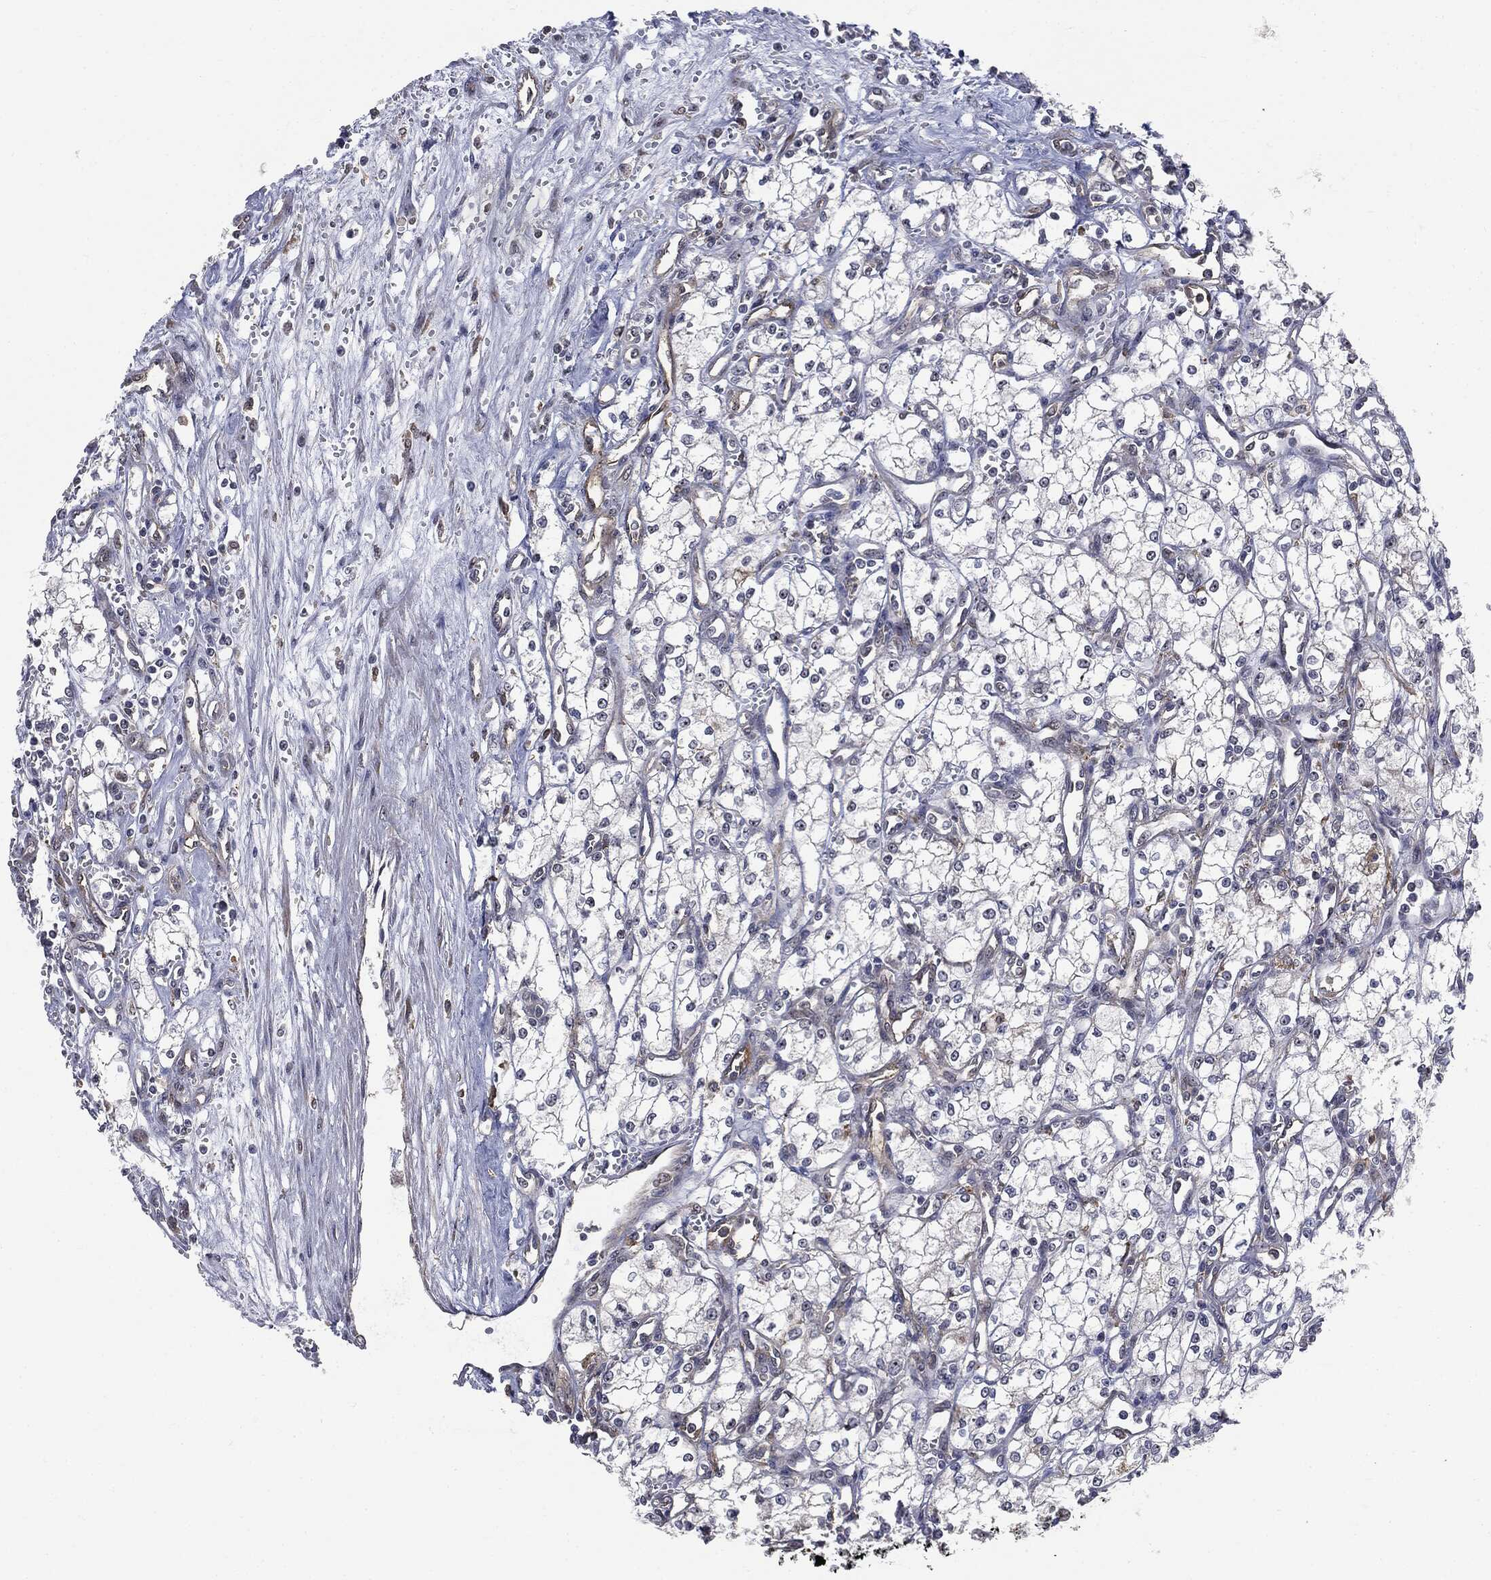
{"staining": {"intensity": "negative", "quantity": "none", "location": "none"}, "tissue": "renal cancer", "cell_type": "Tumor cells", "image_type": "cancer", "snomed": [{"axis": "morphology", "description": "Adenocarcinoma, NOS"}, {"axis": "topography", "description": "Kidney"}], "caption": "DAB immunohistochemical staining of renal adenocarcinoma exhibits no significant staining in tumor cells. The staining is performed using DAB (3,3'-diaminobenzidine) brown chromogen with nuclei counter-stained in using hematoxylin.", "gene": "TRMT1L", "patient": {"sex": "male", "age": 59}}